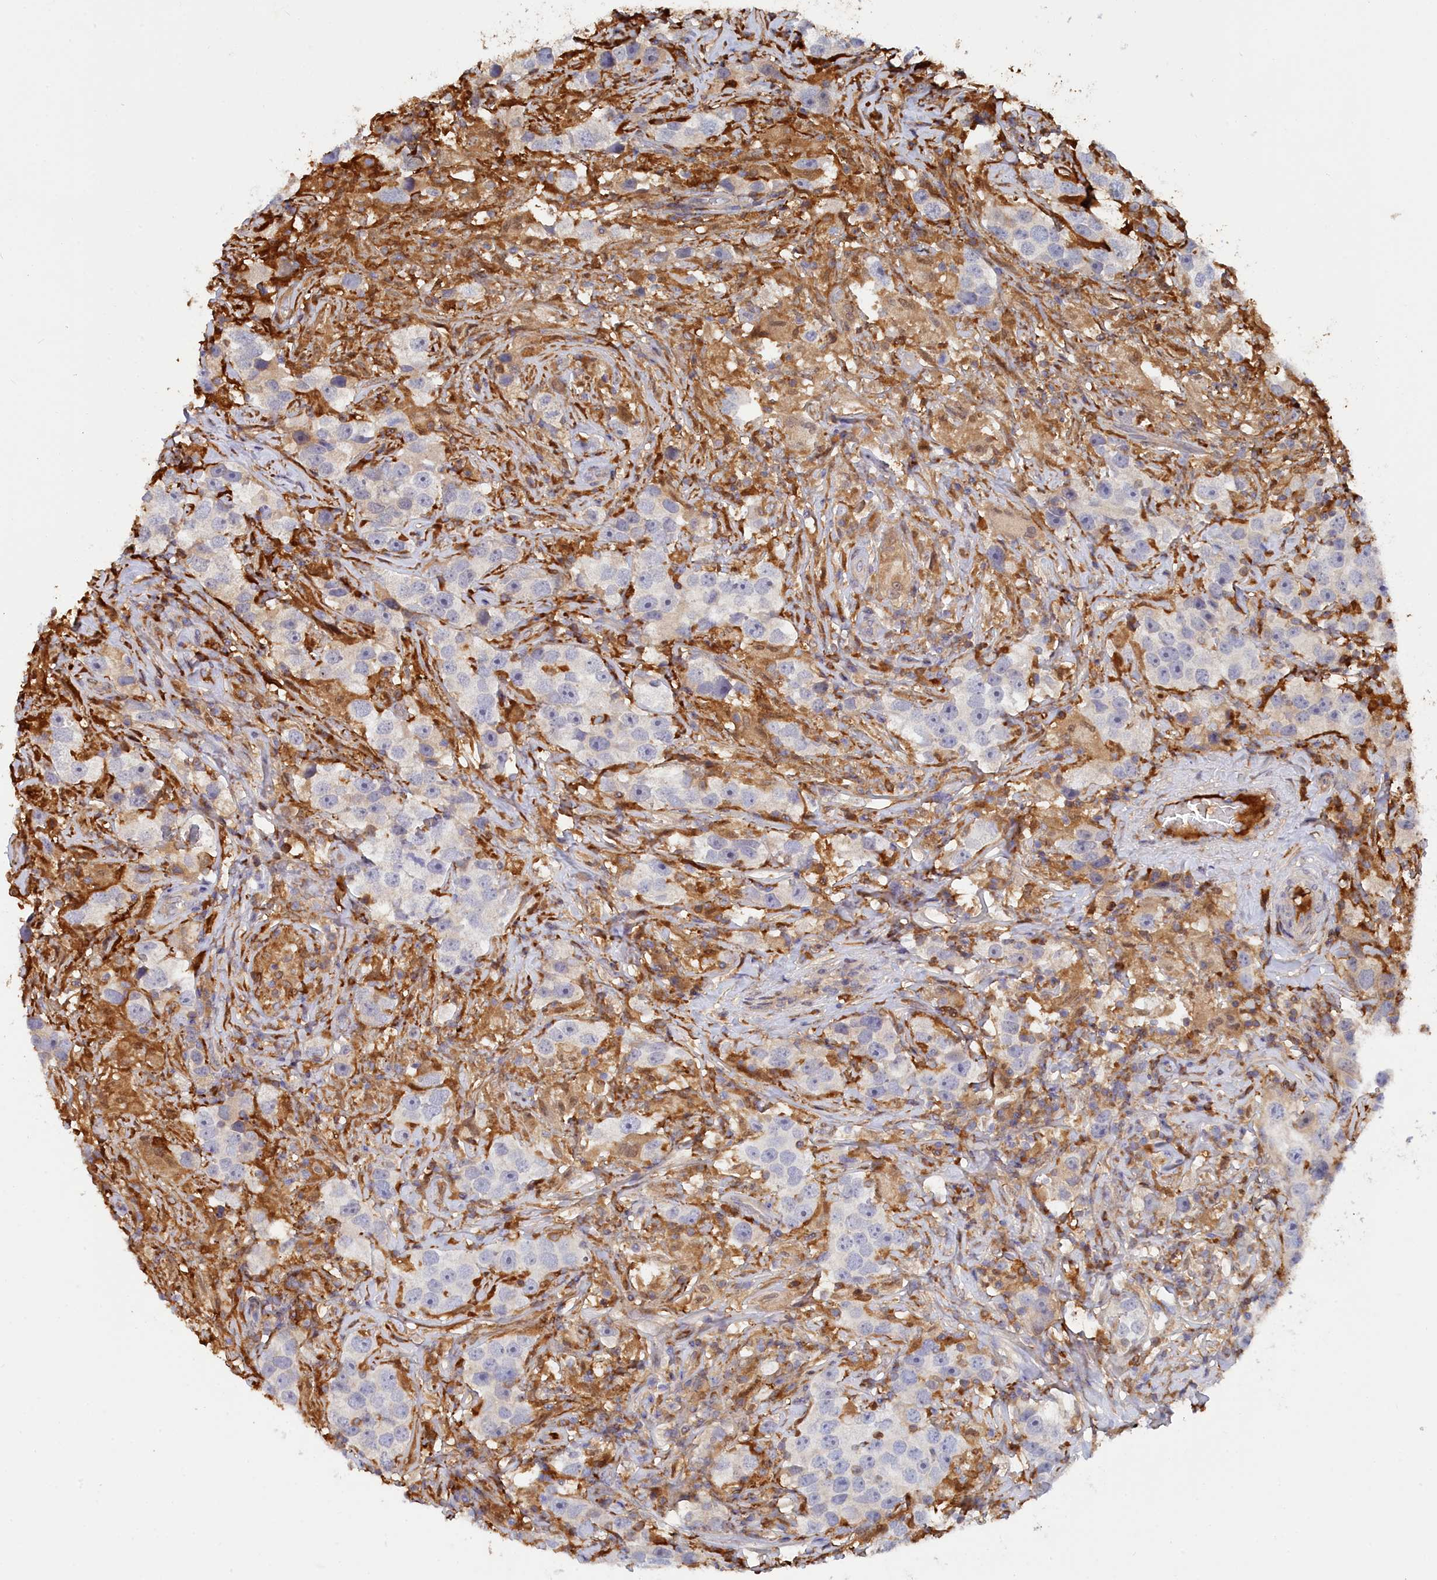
{"staining": {"intensity": "negative", "quantity": "none", "location": "none"}, "tissue": "testis cancer", "cell_type": "Tumor cells", "image_type": "cancer", "snomed": [{"axis": "morphology", "description": "Seminoma, NOS"}, {"axis": "topography", "description": "Testis"}], "caption": "DAB immunohistochemical staining of human testis seminoma shows no significant expression in tumor cells.", "gene": "SPATA5L1", "patient": {"sex": "male", "age": 49}}